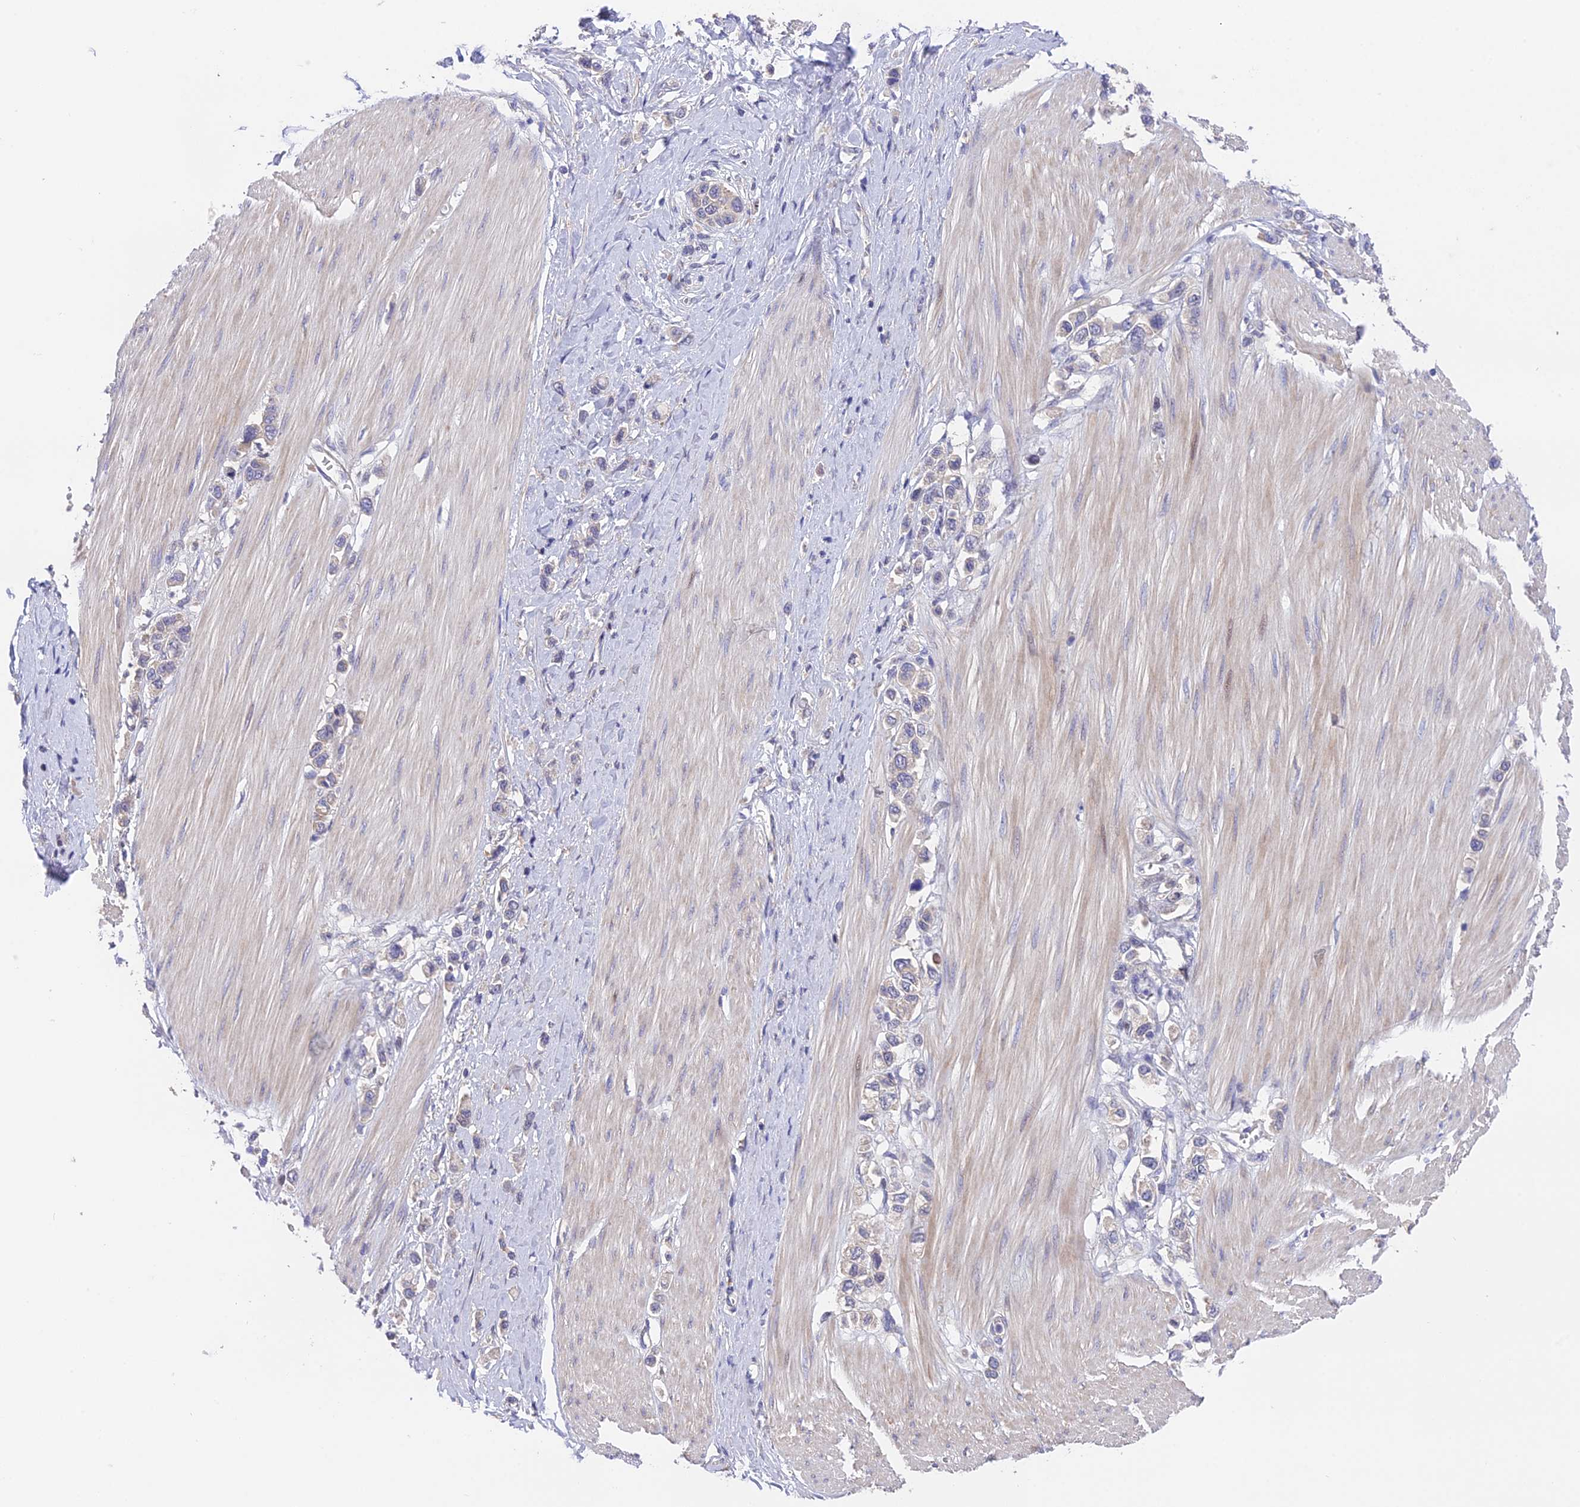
{"staining": {"intensity": "negative", "quantity": "none", "location": "none"}, "tissue": "stomach cancer", "cell_type": "Tumor cells", "image_type": "cancer", "snomed": [{"axis": "morphology", "description": "Adenocarcinoma, NOS"}, {"axis": "topography", "description": "Stomach"}], "caption": "A micrograph of stomach cancer (adenocarcinoma) stained for a protein demonstrates no brown staining in tumor cells.", "gene": "PUS10", "patient": {"sex": "female", "age": 65}}